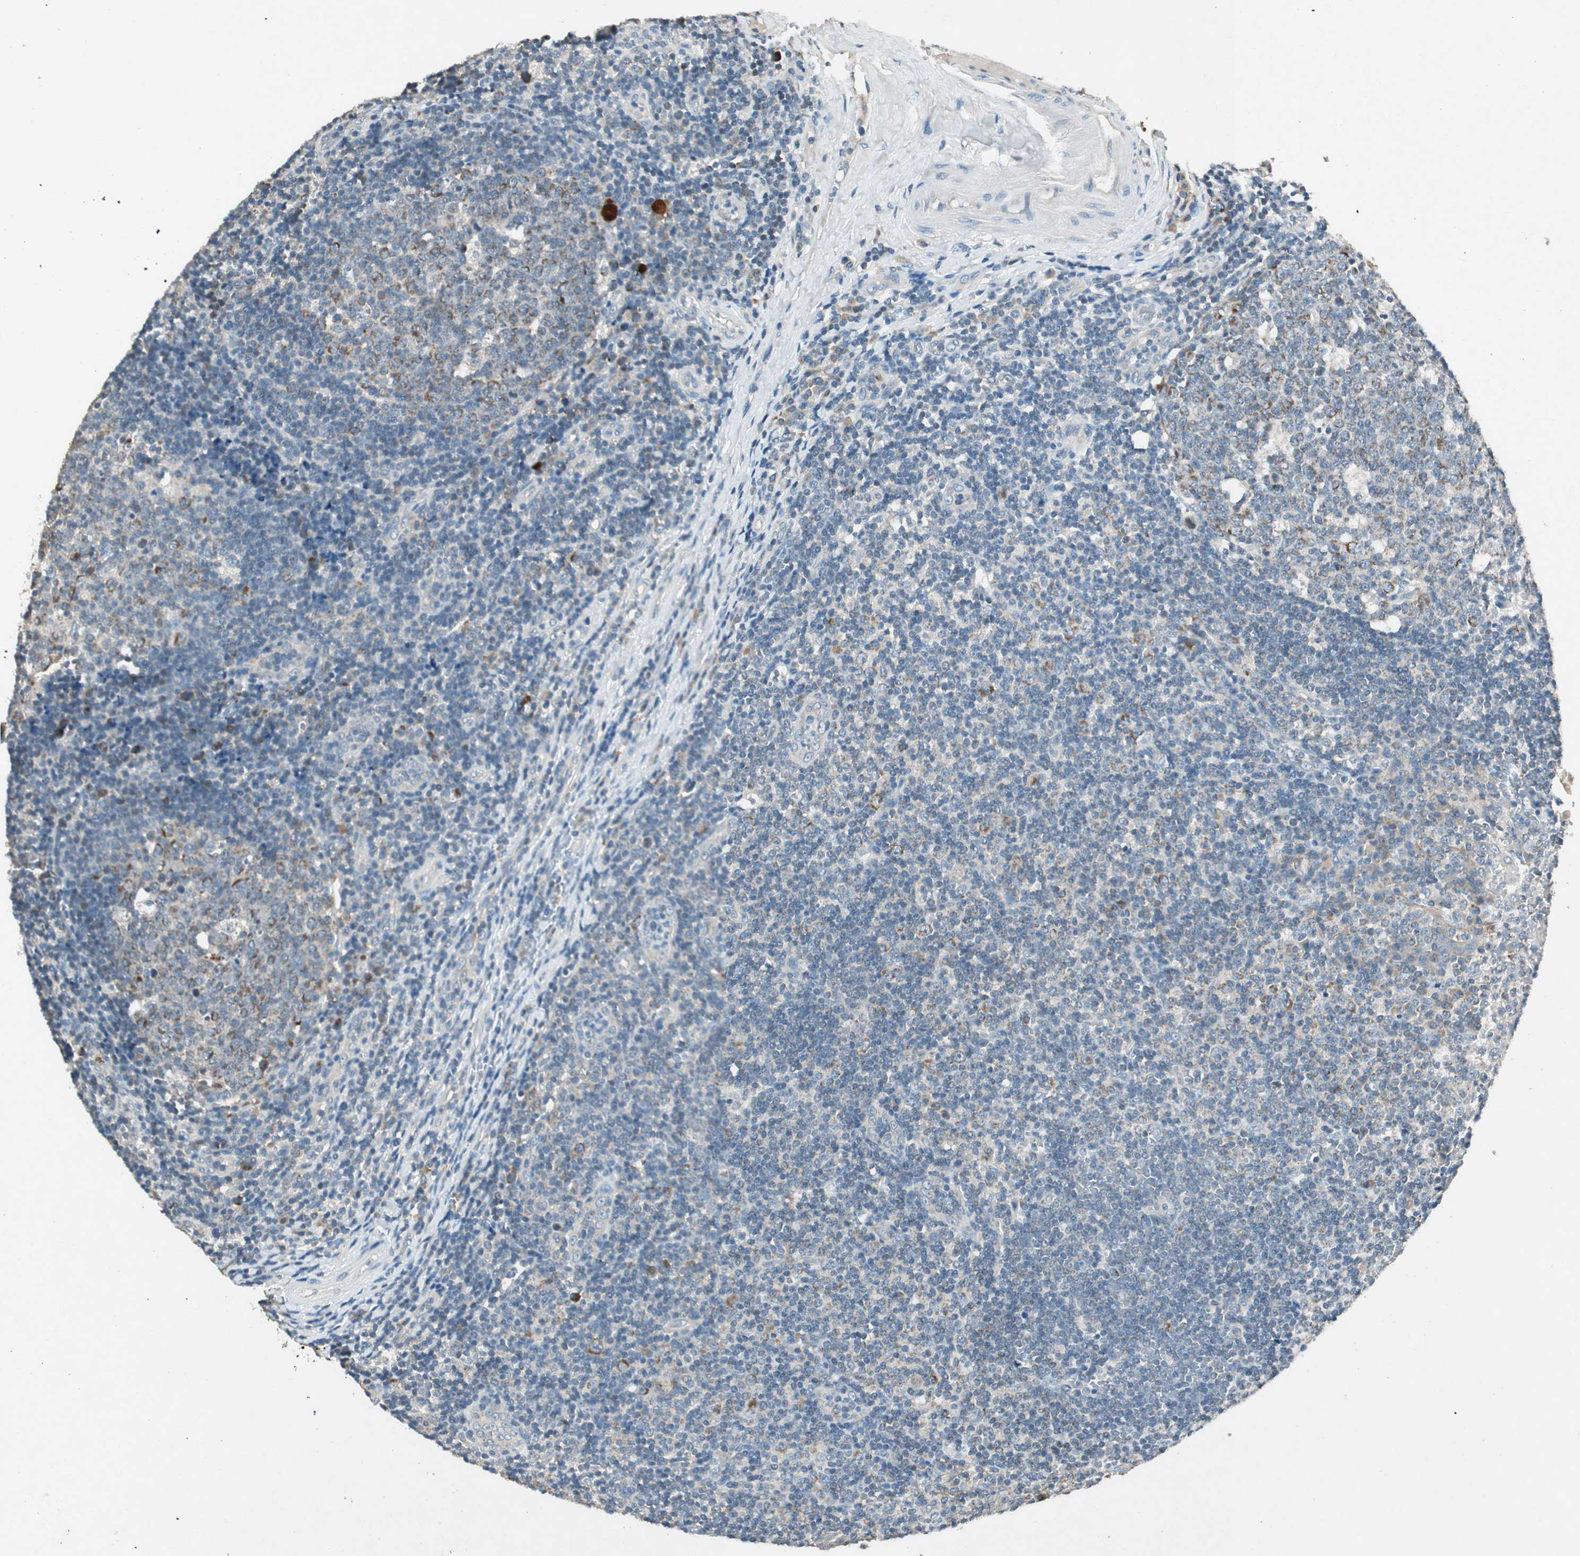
{"staining": {"intensity": "moderate", "quantity": "25%-75%", "location": "cytoplasmic/membranous"}, "tissue": "tonsil", "cell_type": "Germinal center cells", "image_type": "normal", "snomed": [{"axis": "morphology", "description": "Normal tissue, NOS"}, {"axis": "topography", "description": "Tonsil"}], "caption": "An IHC image of unremarkable tissue is shown. Protein staining in brown labels moderate cytoplasmic/membranous positivity in tonsil within germinal center cells.", "gene": "NKAIN1", "patient": {"sex": "female", "age": 40}}